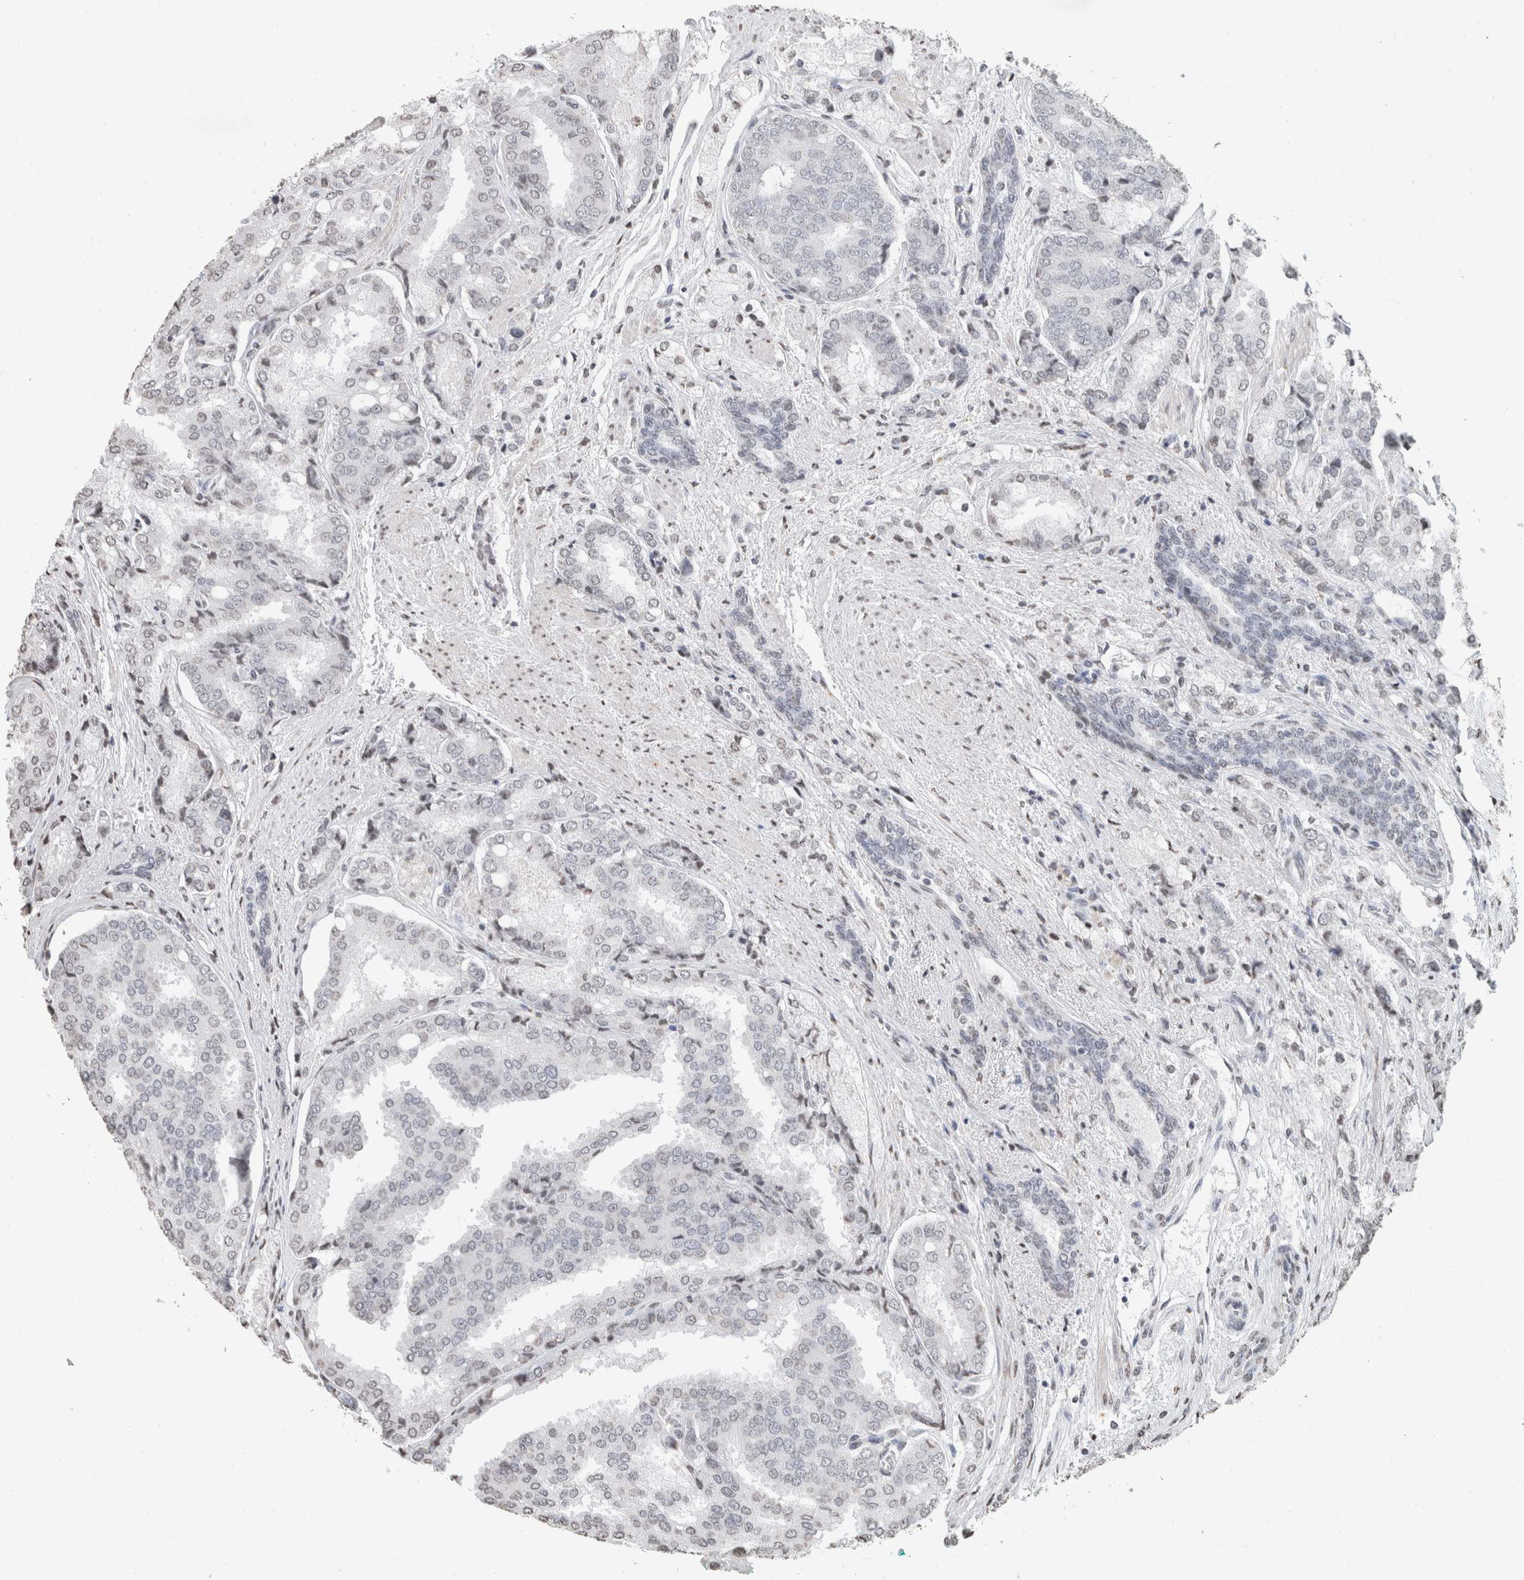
{"staining": {"intensity": "negative", "quantity": "none", "location": "none"}, "tissue": "prostate cancer", "cell_type": "Tumor cells", "image_type": "cancer", "snomed": [{"axis": "morphology", "description": "Adenocarcinoma, High grade"}, {"axis": "topography", "description": "Prostate"}], "caption": "Photomicrograph shows no significant protein expression in tumor cells of prostate adenocarcinoma (high-grade). (DAB (3,3'-diaminobenzidine) immunohistochemistry visualized using brightfield microscopy, high magnification).", "gene": "CNTN1", "patient": {"sex": "male", "age": 50}}